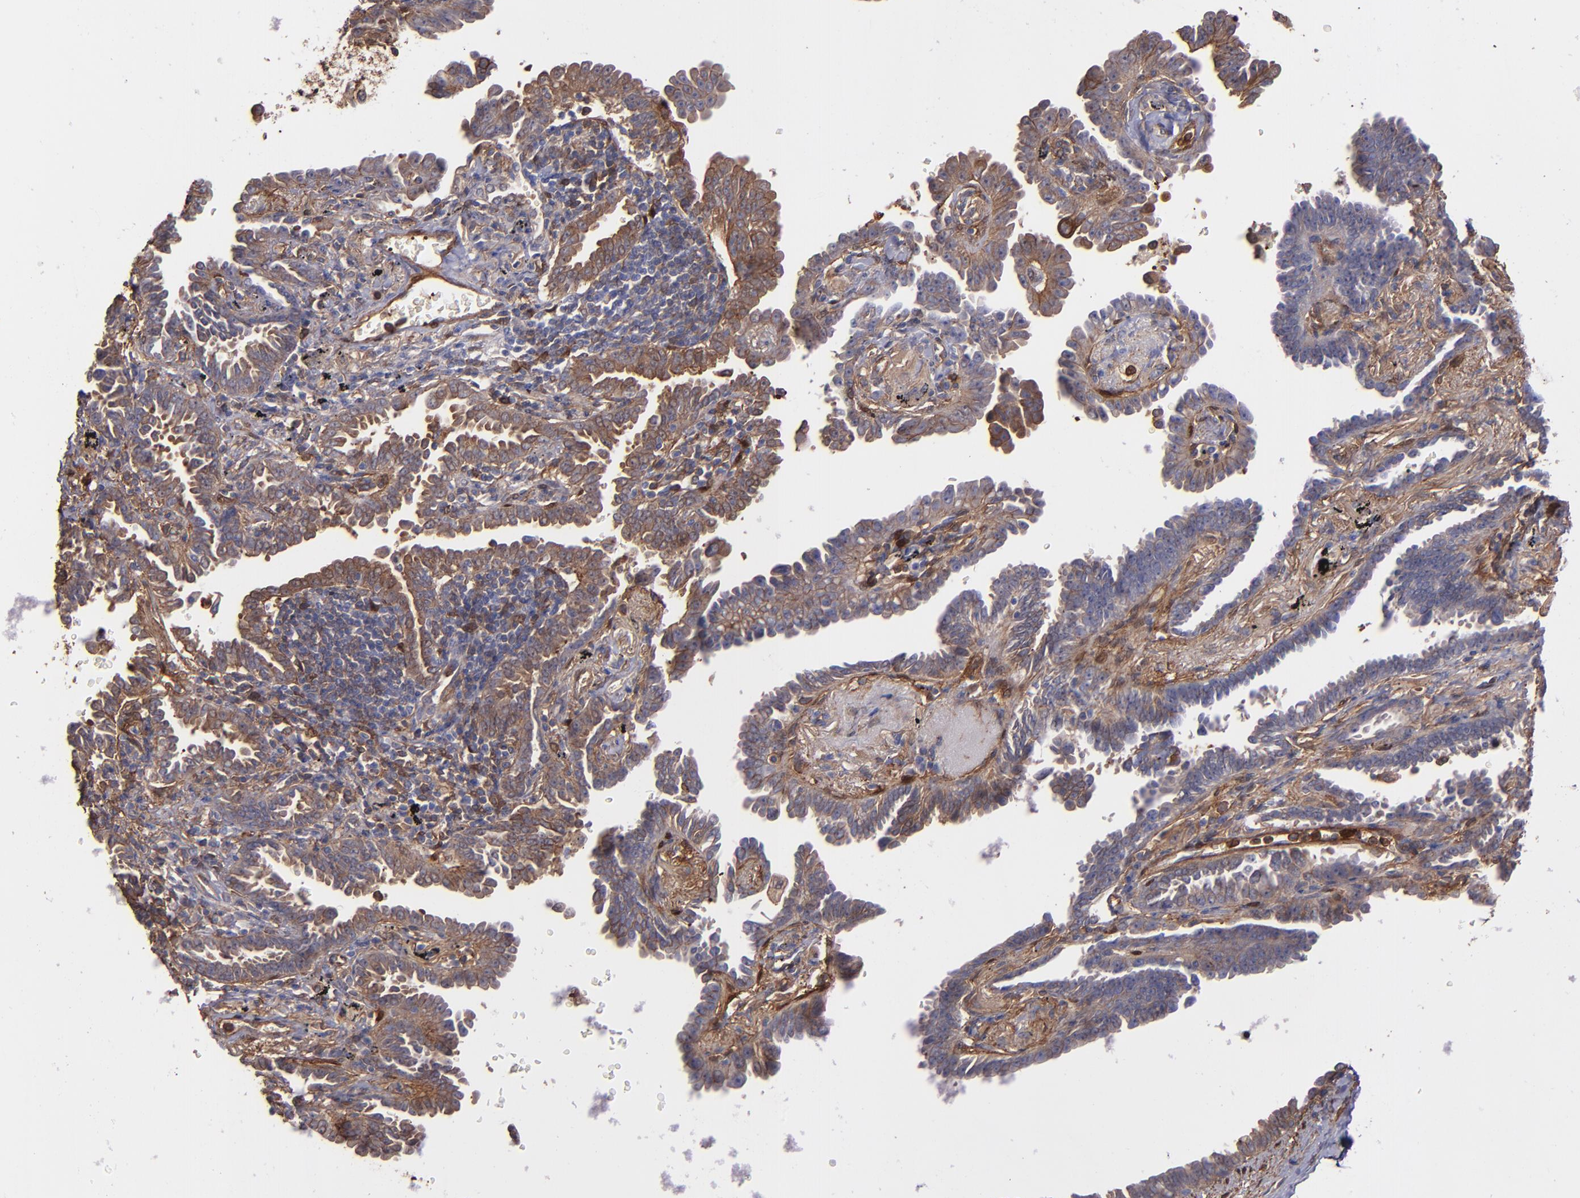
{"staining": {"intensity": "moderate", "quantity": "25%-75%", "location": "cytoplasmic/membranous"}, "tissue": "lung cancer", "cell_type": "Tumor cells", "image_type": "cancer", "snomed": [{"axis": "morphology", "description": "Adenocarcinoma, NOS"}, {"axis": "topography", "description": "Lung"}], "caption": "Immunohistochemical staining of human lung cancer demonstrates moderate cytoplasmic/membranous protein positivity in approximately 25%-75% of tumor cells.", "gene": "VCL", "patient": {"sex": "female", "age": 64}}